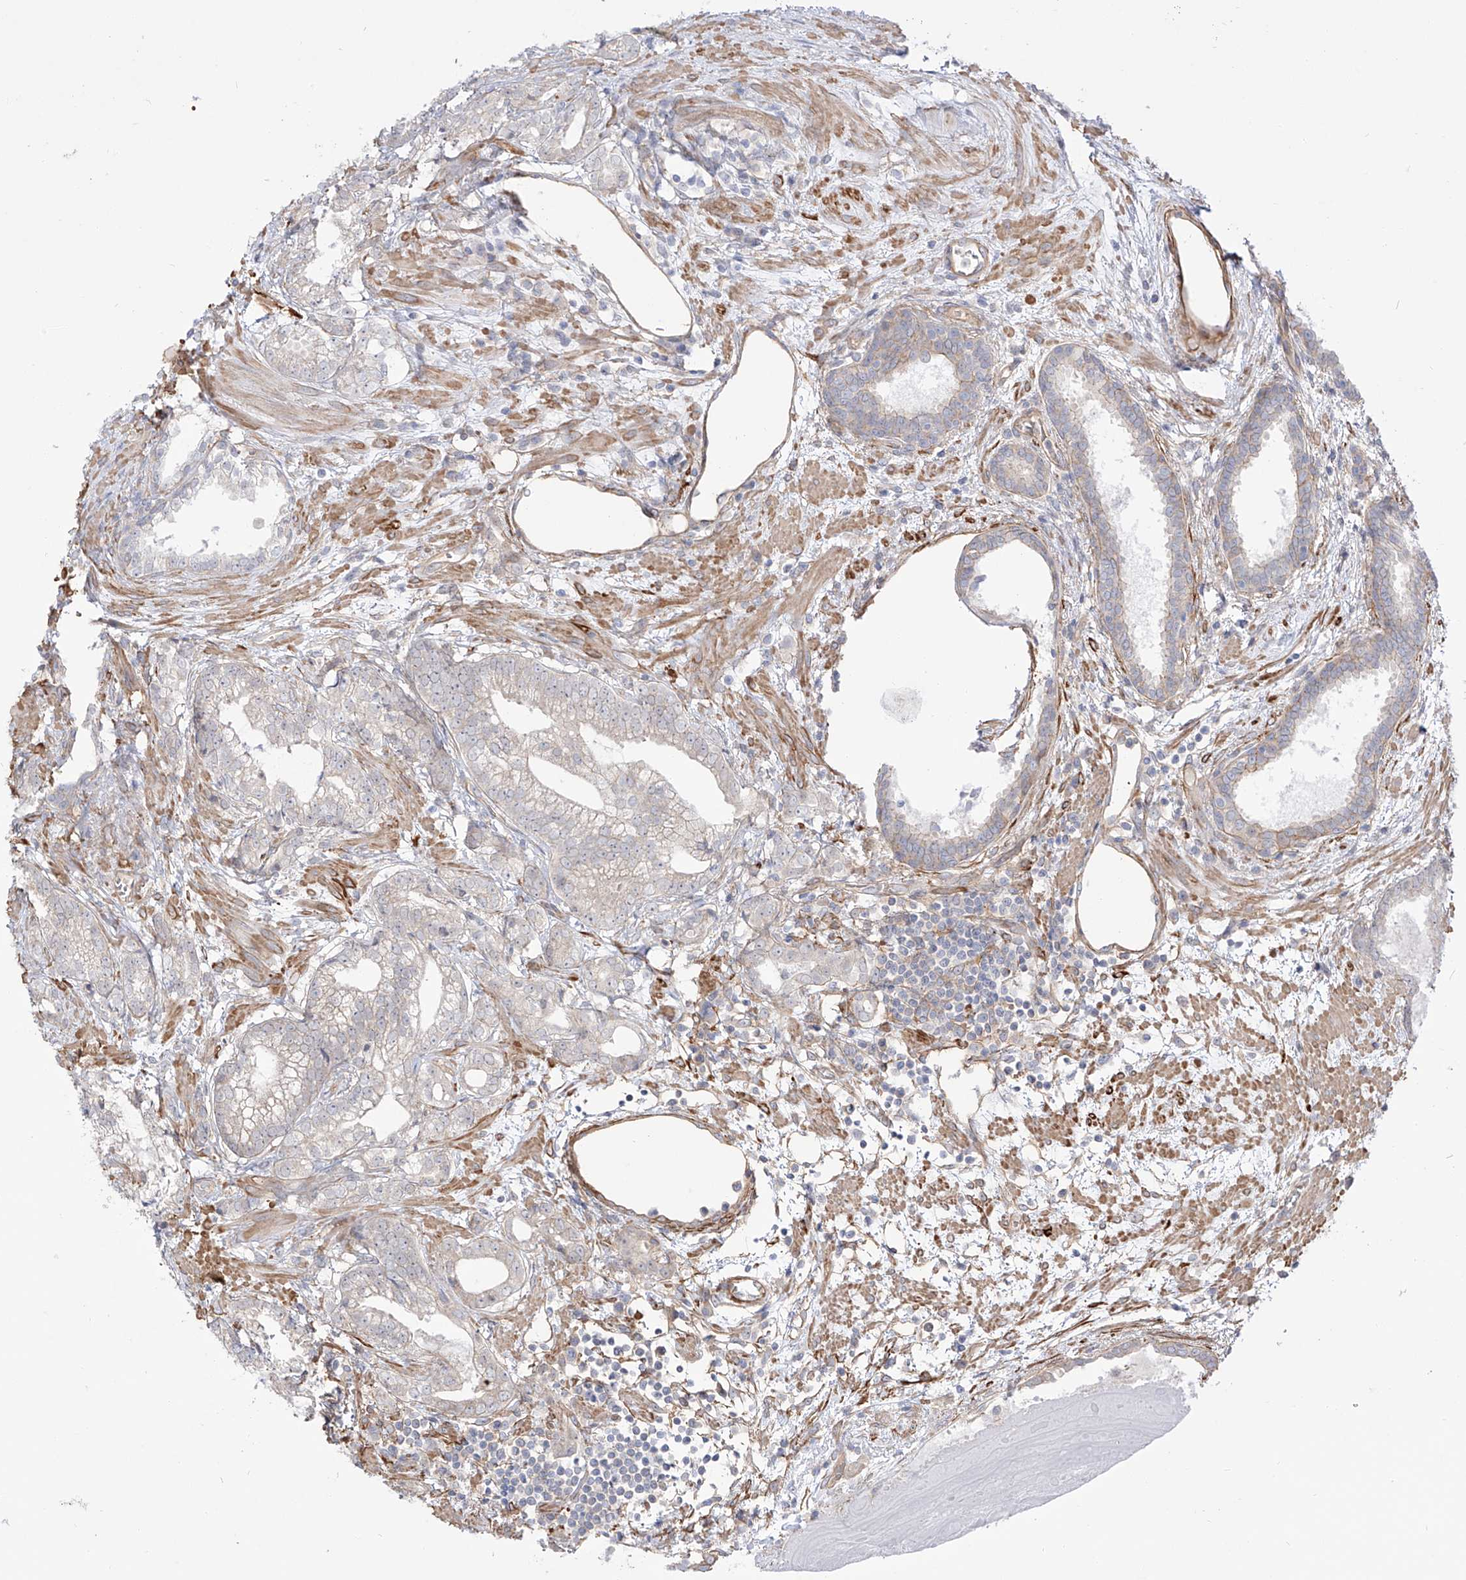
{"staining": {"intensity": "negative", "quantity": "none", "location": "none"}, "tissue": "prostate cancer", "cell_type": "Tumor cells", "image_type": "cancer", "snomed": [{"axis": "morphology", "description": "Normal morphology"}, {"axis": "morphology", "description": "Adenocarcinoma, Low grade"}, {"axis": "topography", "description": "Prostate"}], "caption": "Immunohistochemistry (IHC) of human prostate adenocarcinoma (low-grade) displays no staining in tumor cells.", "gene": "ZNF180", "patient": {"sex": "male", "age": 72}}